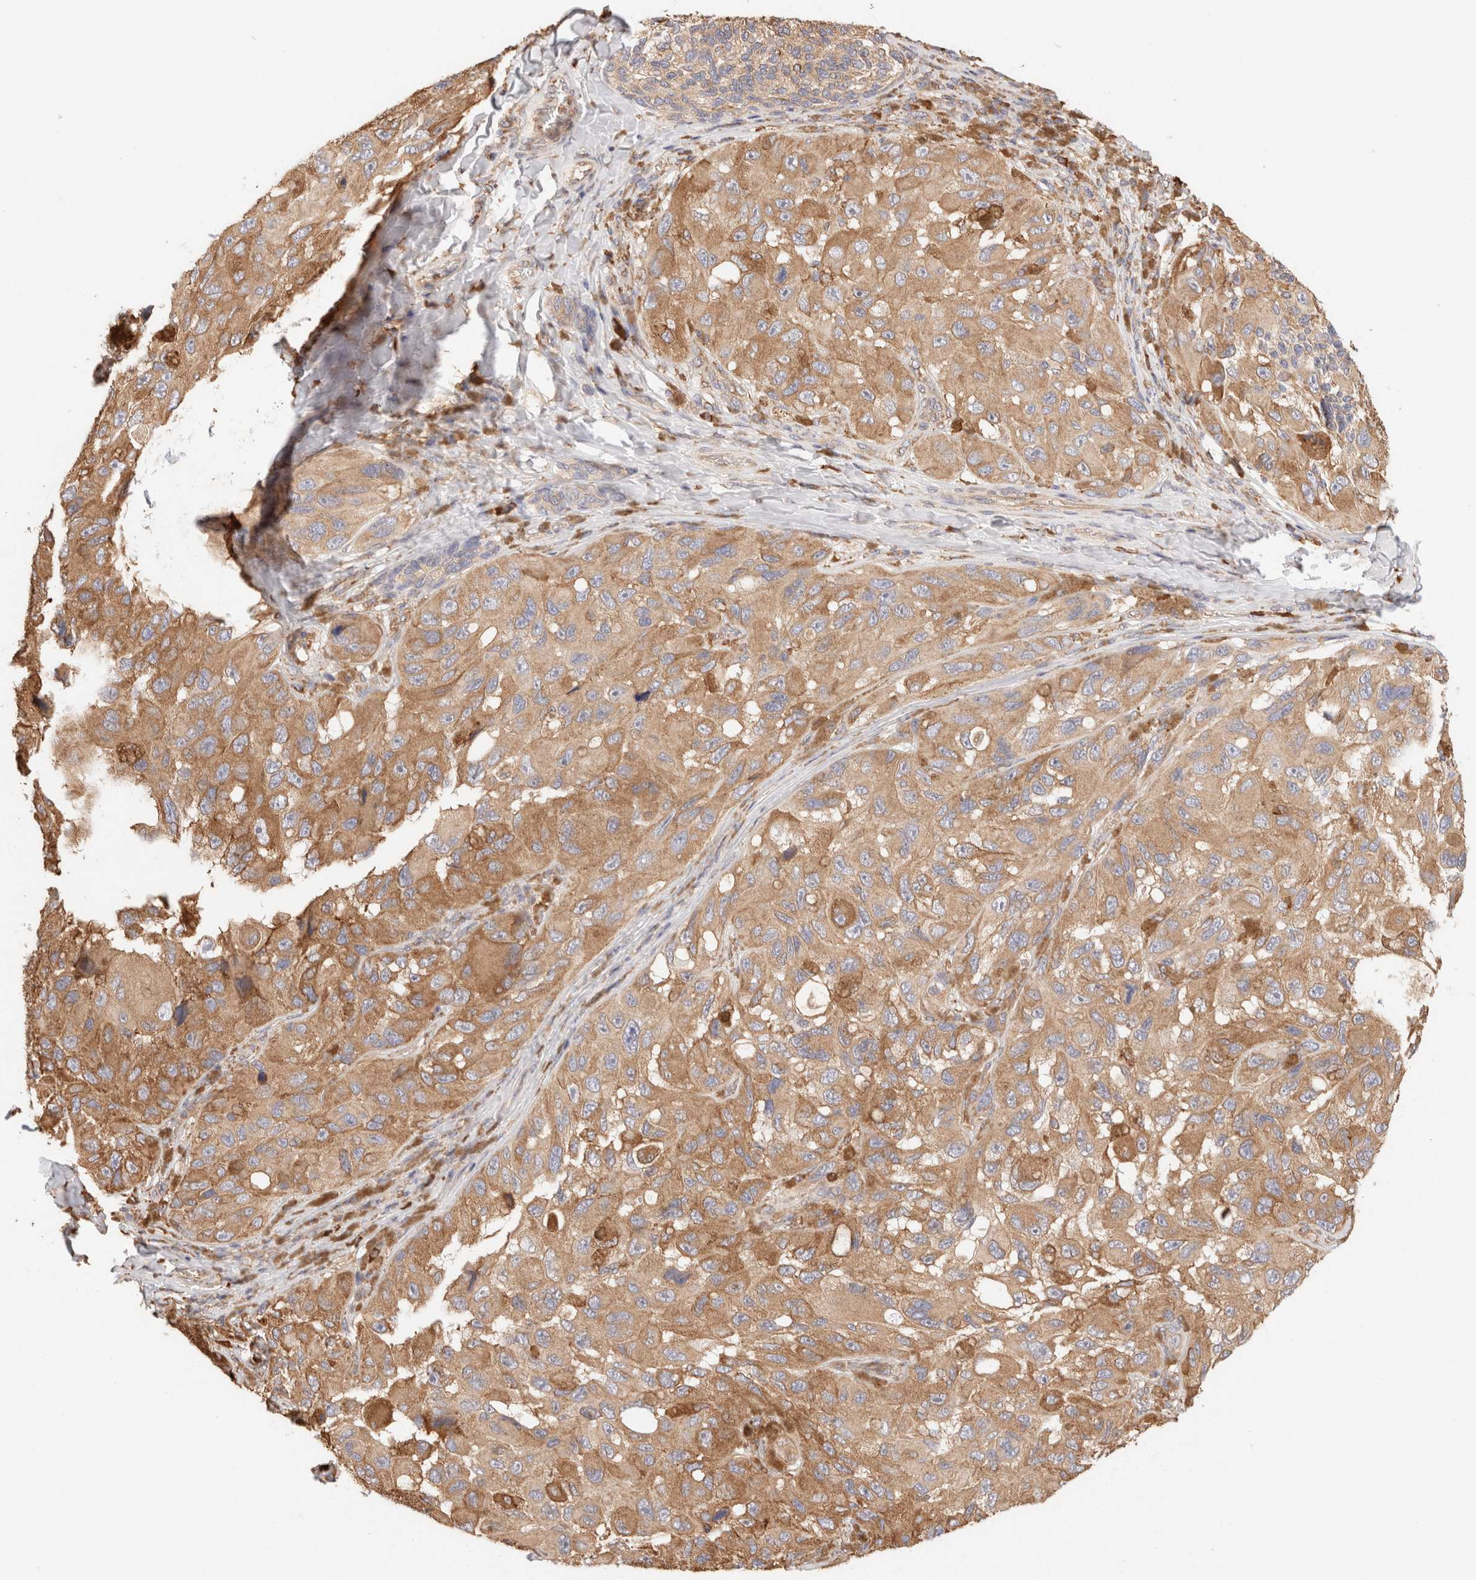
{"staining": {"intensity": "moderate", "quantity": ">75%", "location": "cytoplasmic/membranous"}, "tissue": "melanoma", "cell_type": "Tumor cells", "image_type": "cancer", "snomed": [{"axis": "morphology", "description": "Malignant melanoma, NOS"}, {"axis": "topography", "description": "Skin"}], "caption": "Moderate cytoplasmic/membranous protein positivity is seen in about >75% of tumor cells in malignant melanoma. The staining was performed using DAB (3,3'-diaminobenzidine) to visualize the protein expression in brown, while the nuclei were stained in blue with hematoxylin (Magnification: 20x).", "gene": "FER", "patient": {"sex": "female", "age": 73}}